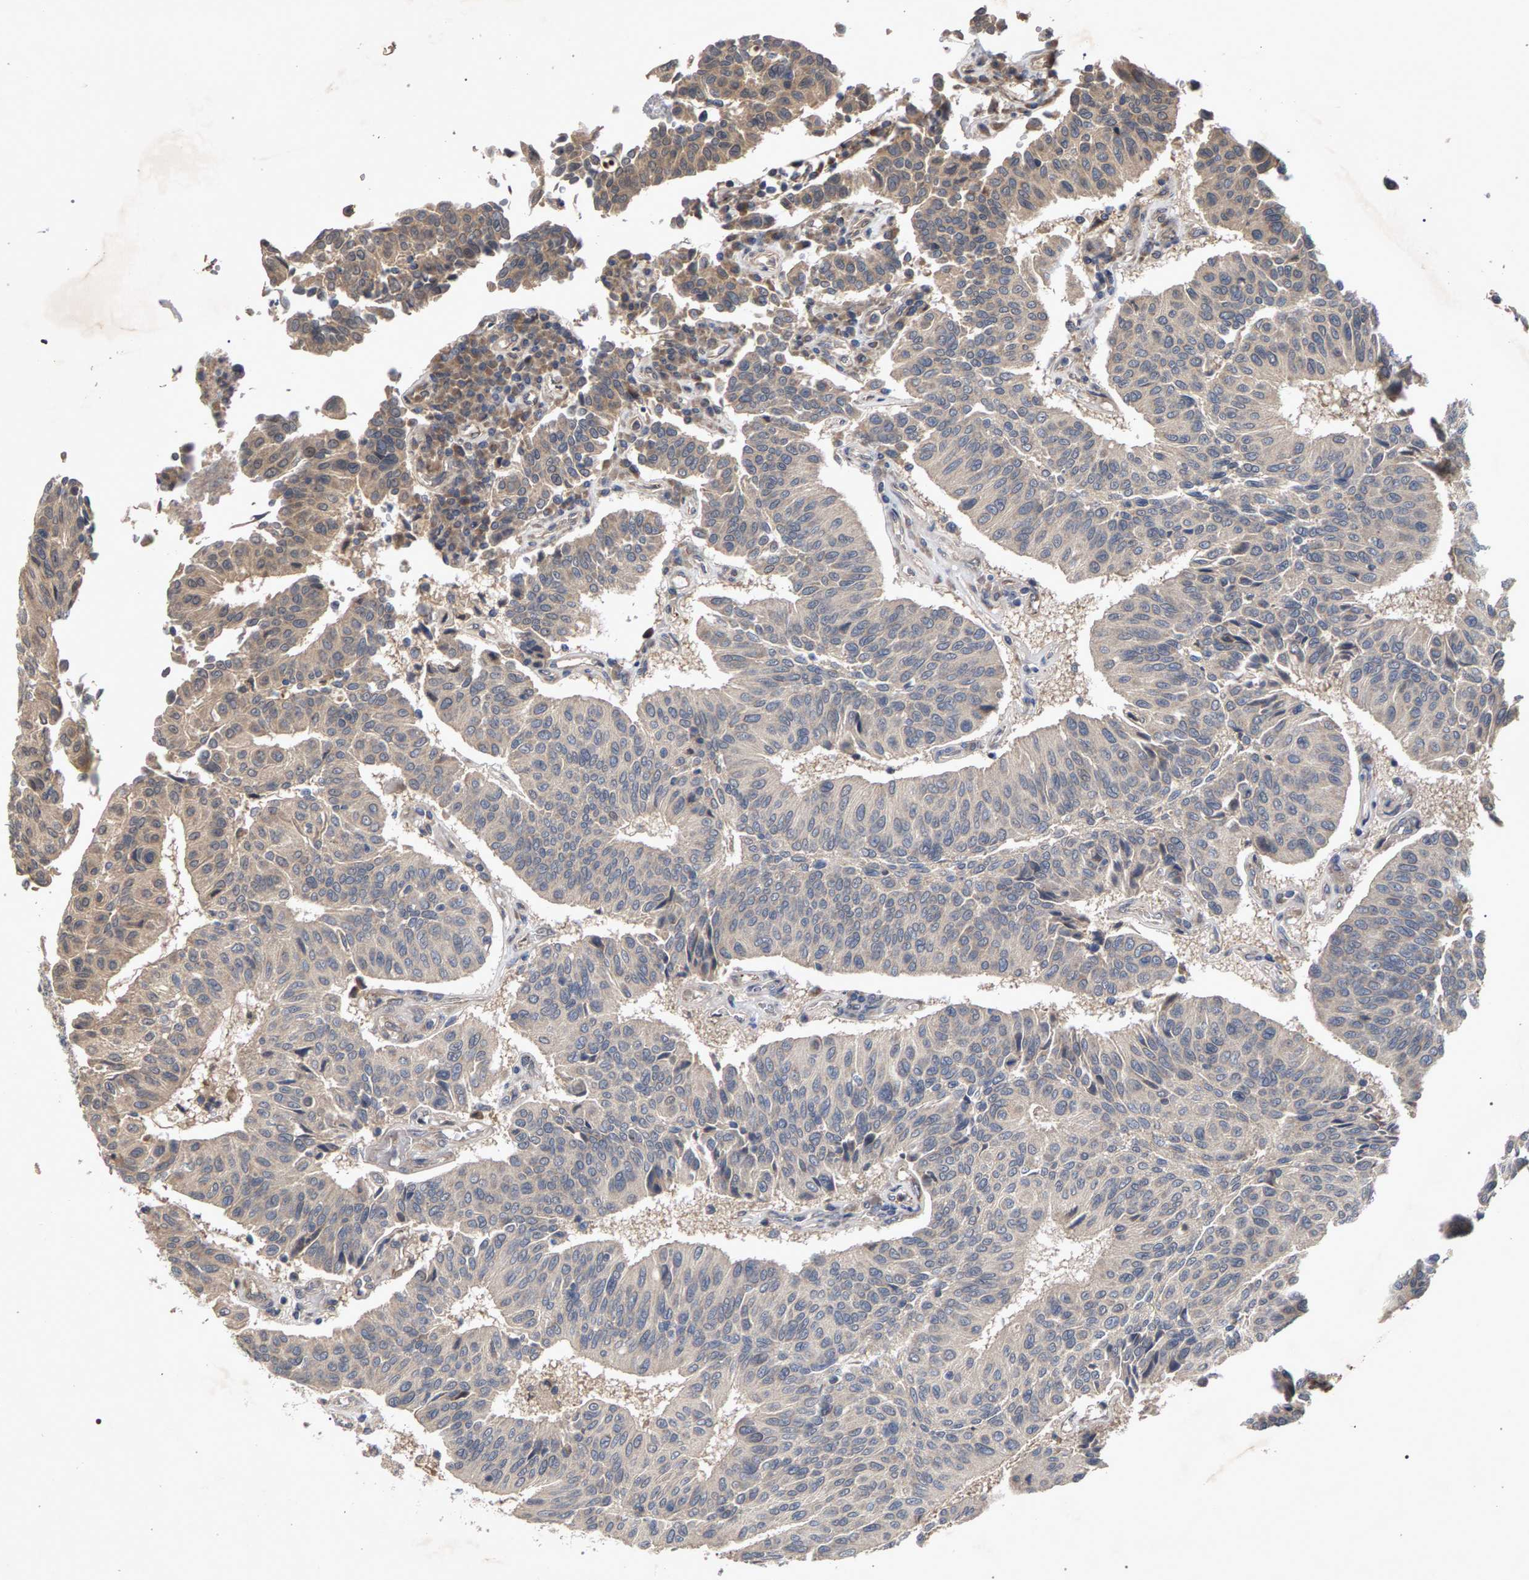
{"staining": {"intensity": "weak", "quantity": "<25%", "location": "cytoplasmic/membranous"}, "tissue": "urothelial cancer", "cell_type": "Tumor cells", "image_type": "cancer", "snomed": [{"axis": "morphology", "description": "Urothelial carcinoma, High grade"}, {"axis": "topography", "description": "Urinary bladder"}], "caption": "This is an IHC micrograph of human urothelial carcinoma (high-grade). There is no positivity in tumor cells.", "gene": "SLC4A4", "patient": {"sex": "male", "age": 66}}